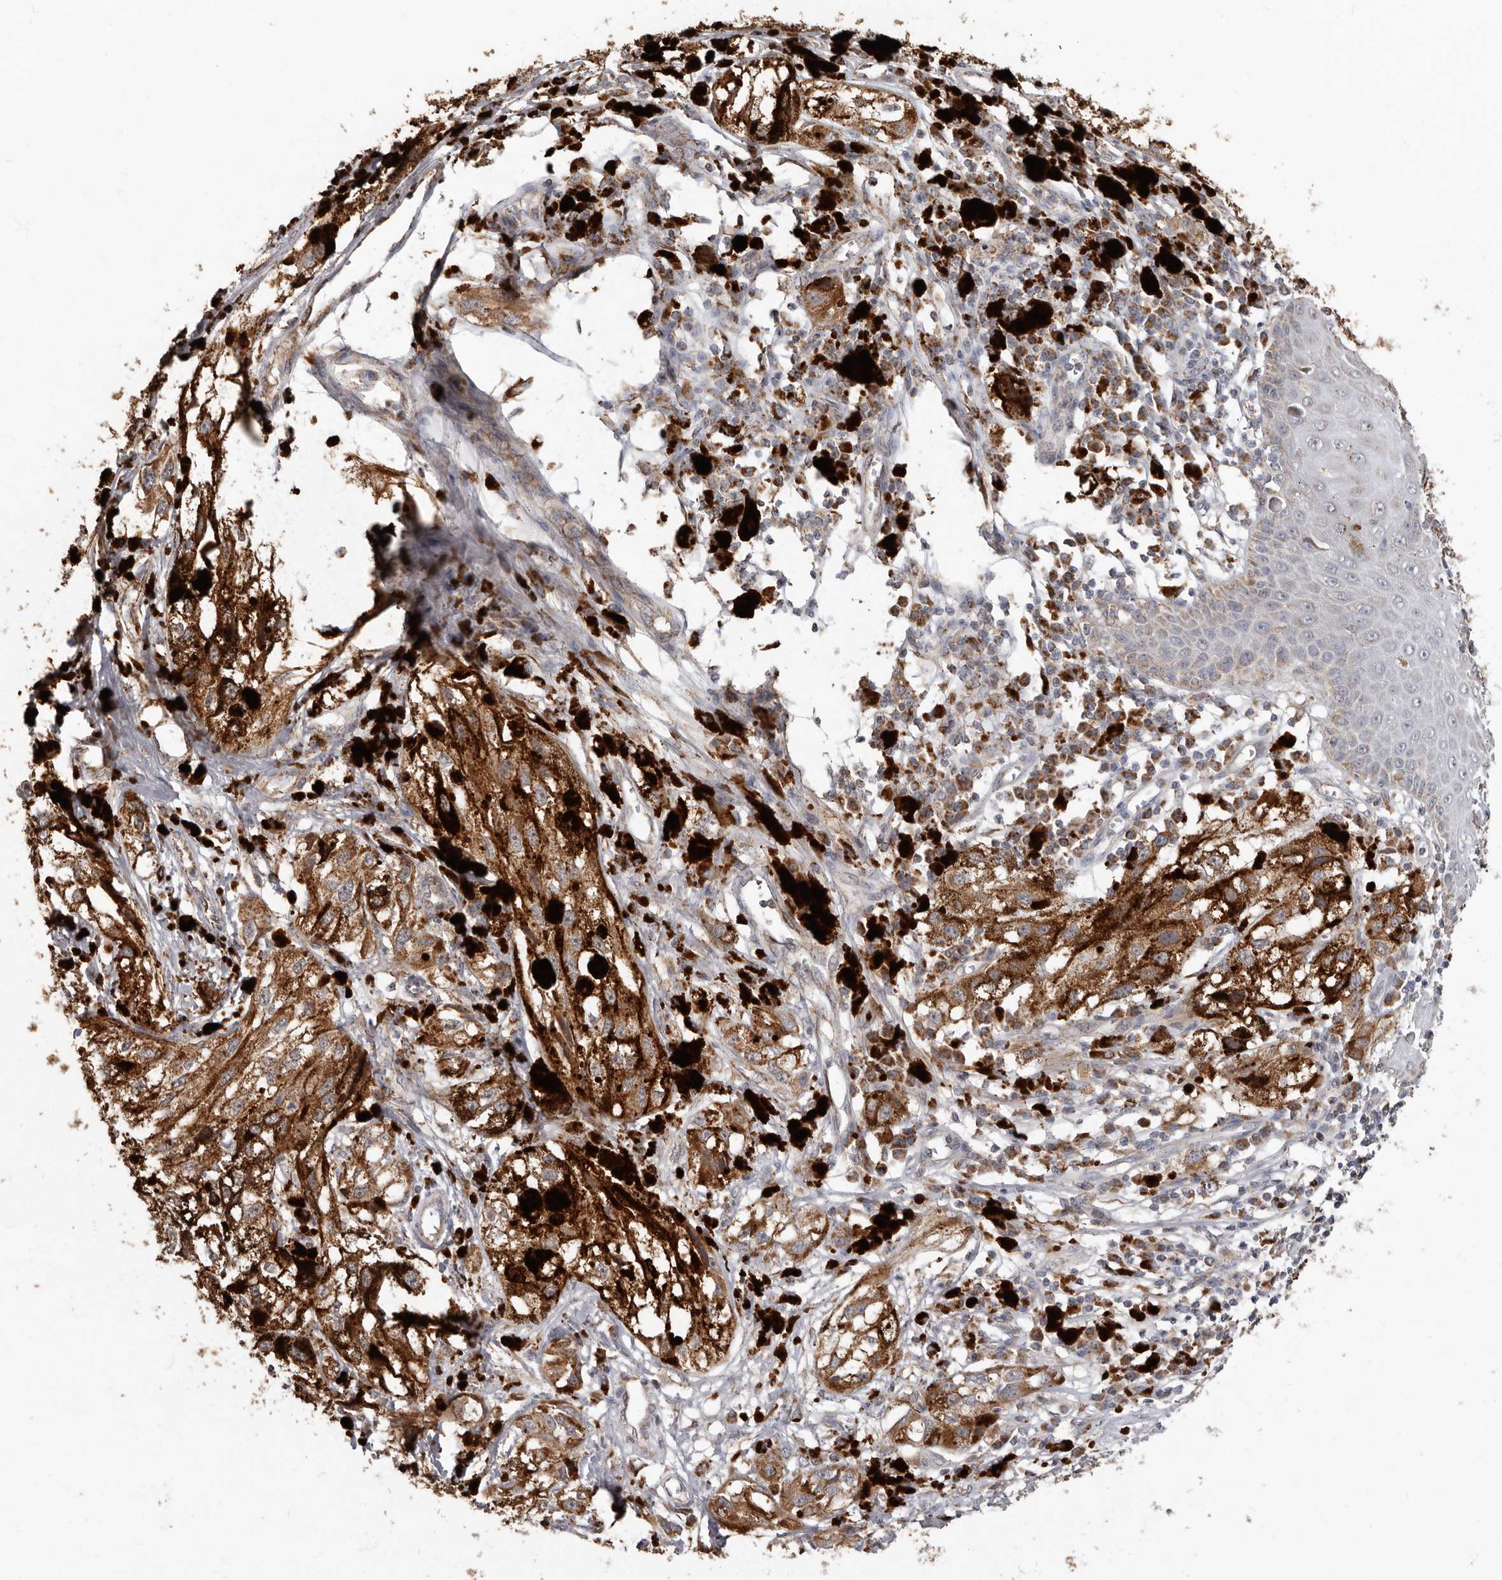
{"staining": {"intensity": "strong", "quantity": ">75%", "location": "cytoplasmic/membranous"}, "tissue": "melanoma", "cell_type": "Tumor cells", "image_type": "cancer", "snomed": [{"axis": "morphology", "description": "Malignant melanoma, NOS"}, {"axis": "topography", "description": "Skin"}], "caption": "Melanoma stained with a brown dye displays strong cytoplasmic/membranous positive staining in about >75% of tumor cells.", "gene": "KIF26B", "patient": {"sex": "male", "age": 88}}